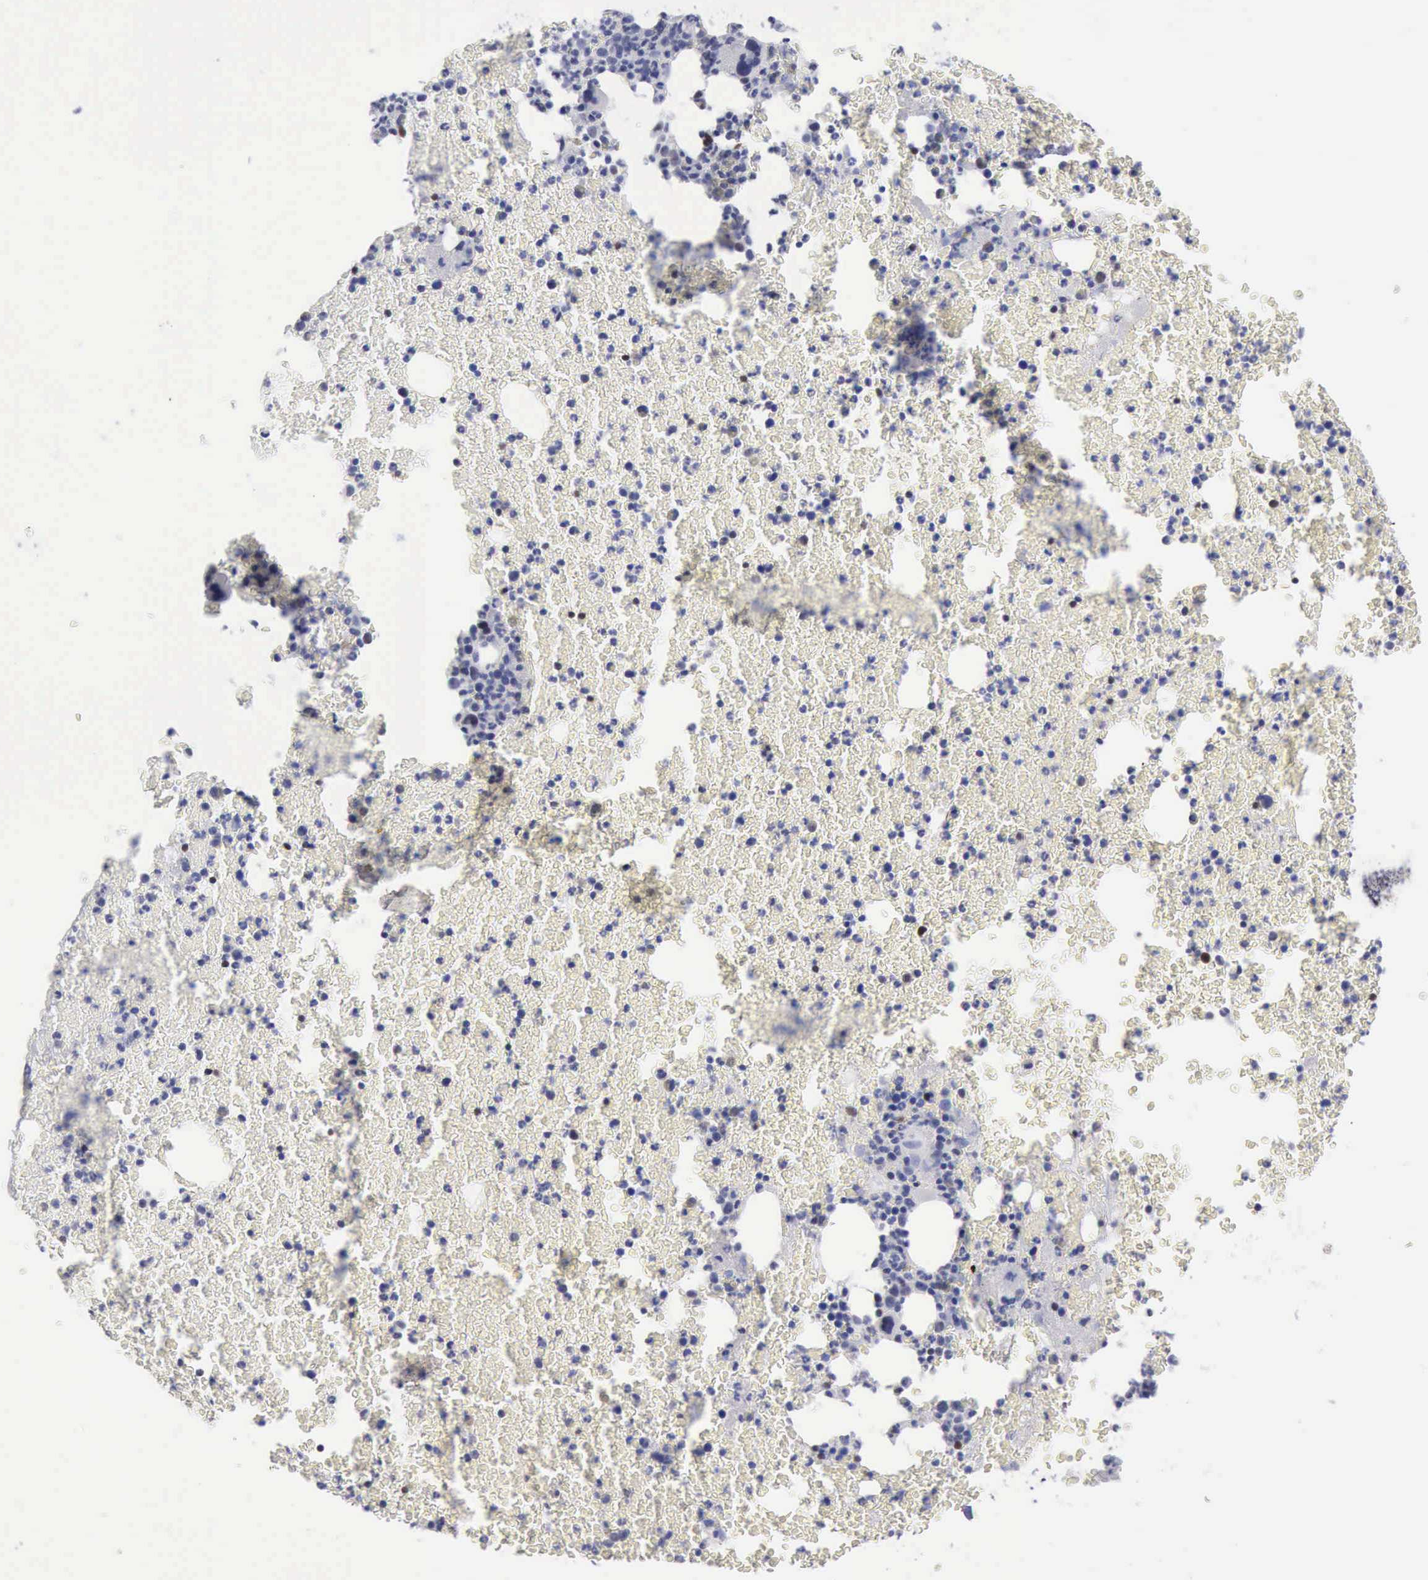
{"staining": {"intensity": "weak", "quantity": "<25%", "location": "nuclear"}, "tissue": "bone marrow", "cell_type": "Hematopoietic cells", "image_type": "normal", "snomed": [{"axis": "morphology", "description": "Normal tissue, NOS"}, {"axis": "topography", "description": "Bone marrow"}], "caption": "Hematopoietic cells are negative for protein expression in benign human bone marrow. The staining is performed using DAB brown chromogen with nuclei counter-stained in using hematoxylin.", "gene": "SATB2", "patient": {"sex": "female", "age": 52}}